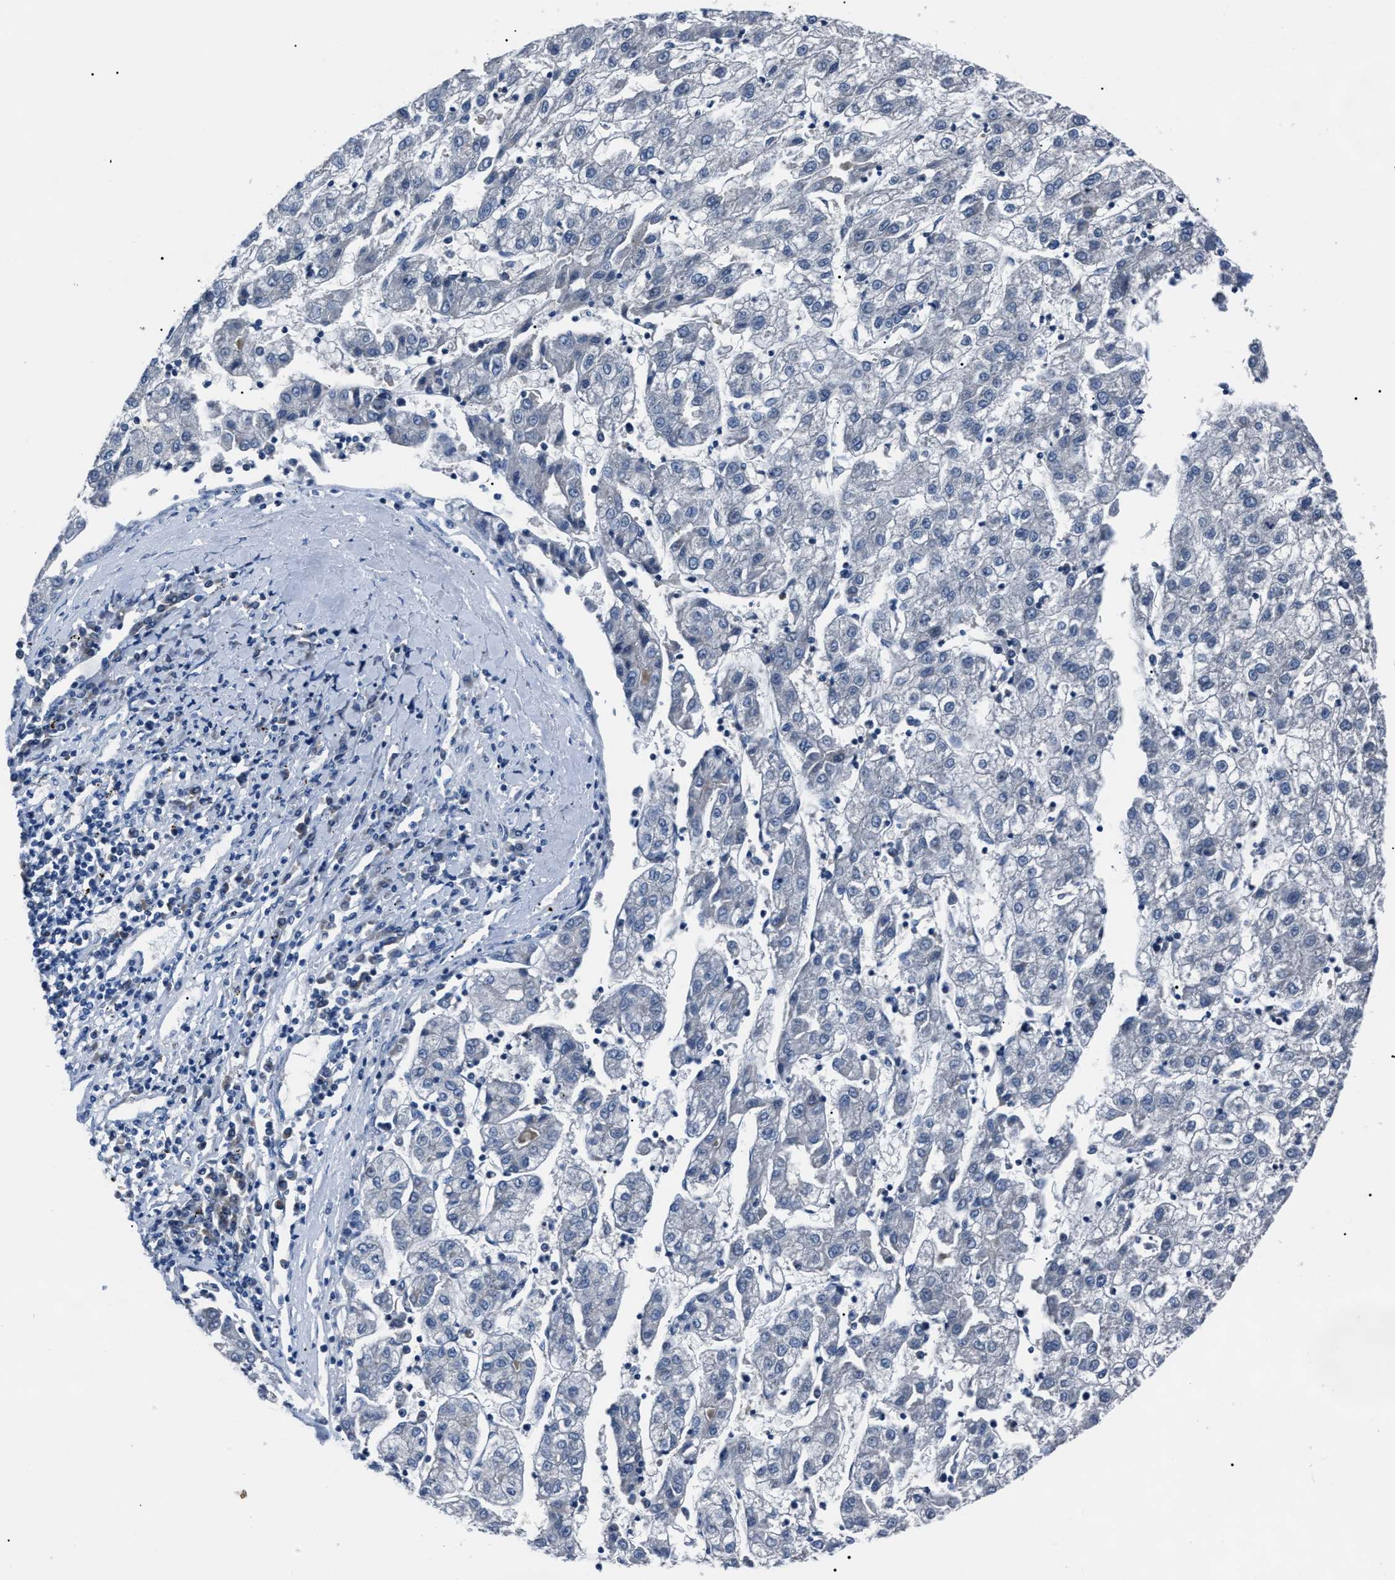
{"staining": {"intensity": "negative", "quantity": "none", "location": "none"}, "tissue": "liver cancer", "cell_type": "Tumor cells", "image_type": "cancer", "snomed": [{"axis": "morphology", "description": "Carcinoma, Hepatocellular, NOS"}, {"axis": "topography", "description": "Liver"}], "caption": "High magnification brightfield microscopy of liver hepatocellular carcinoma stained with DAB (3,3'-diaminobenzidine) (brown) and counterstained with hematoxylin (blue): tumor cells show no significant expression. Nuclei are stained in blue.", "gene": "LRWD1", "patient": {"sex": "male", "age": 72}}